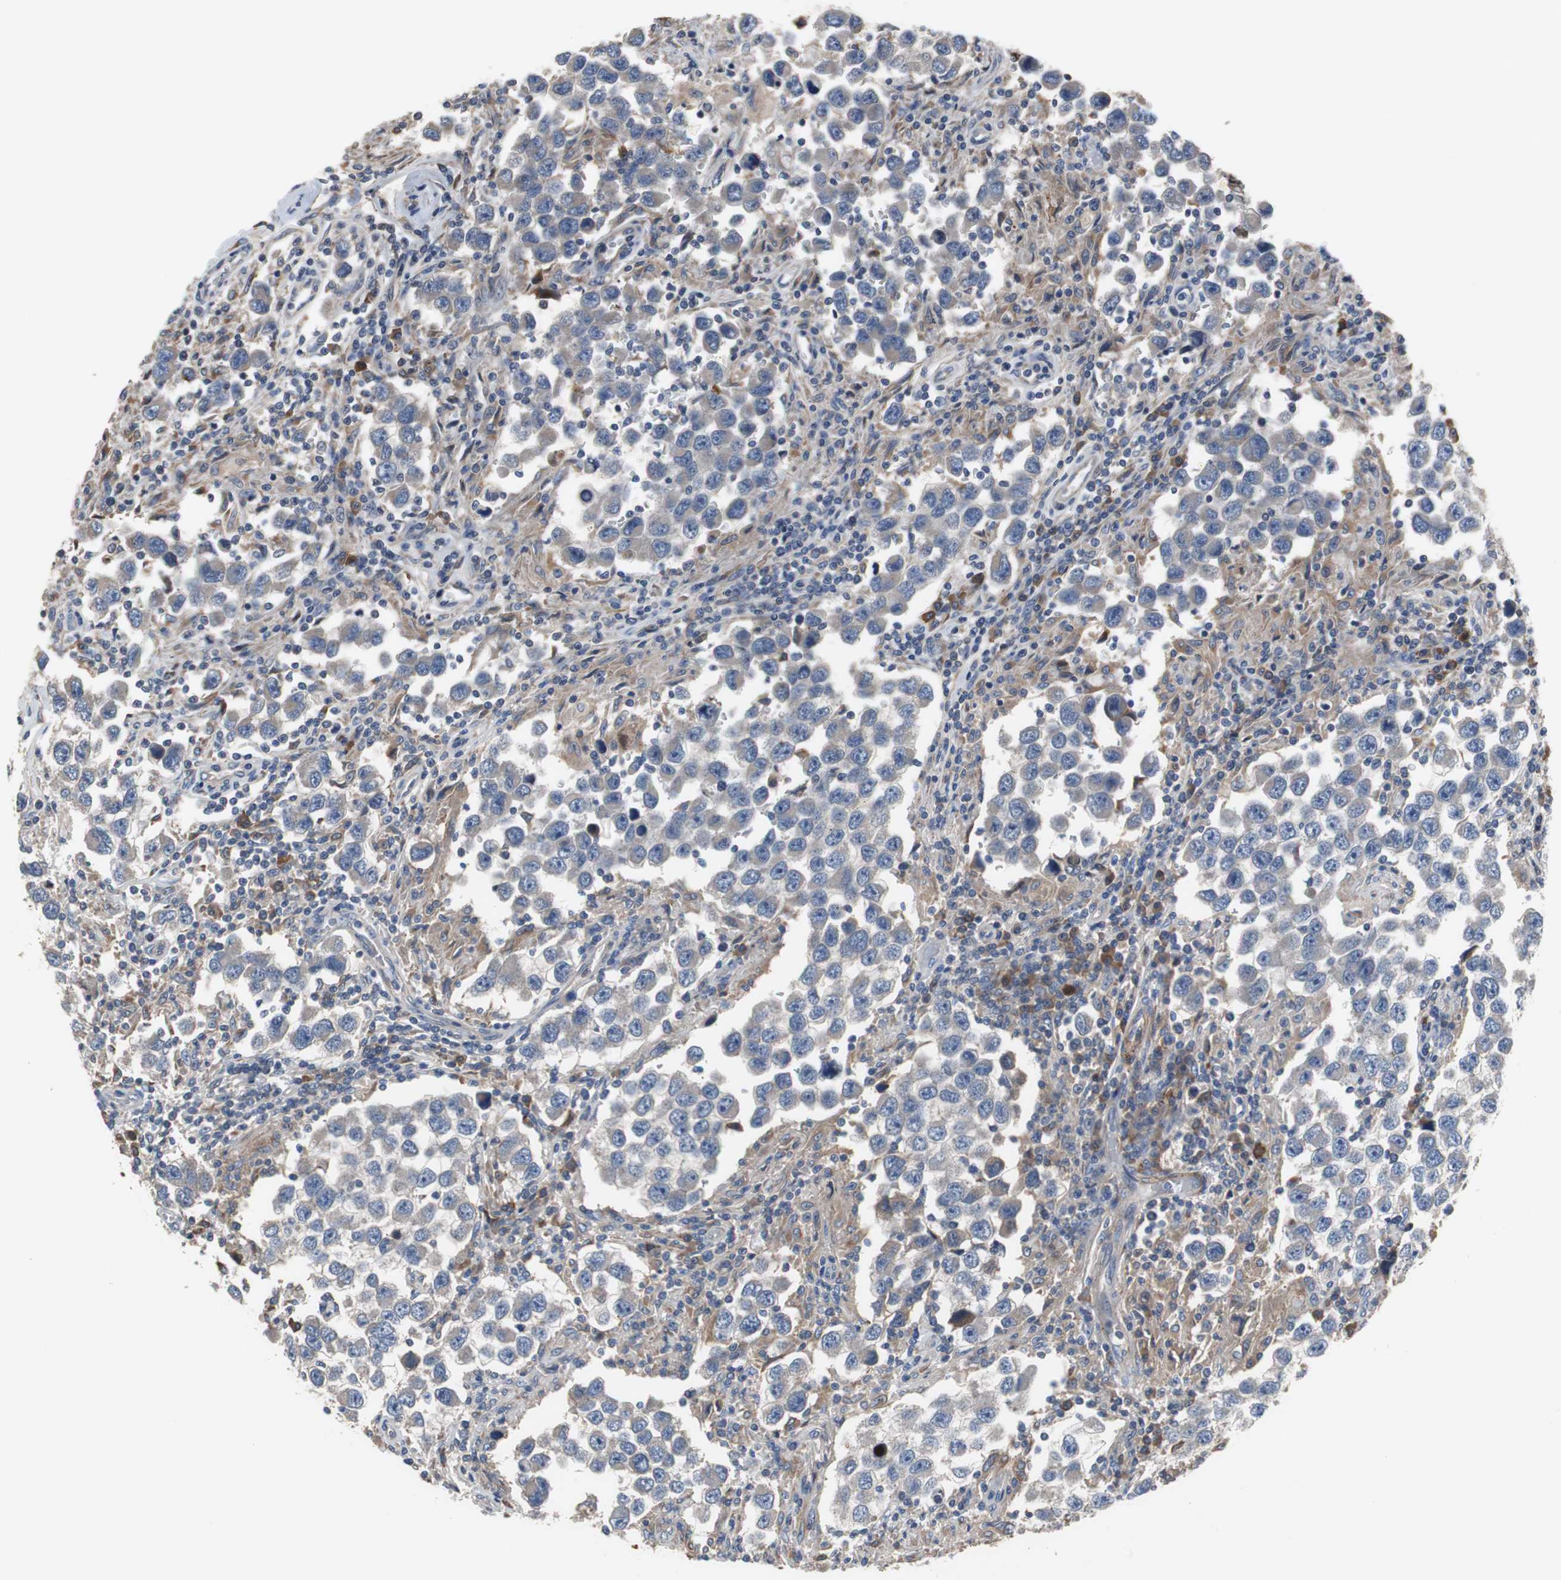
{"staining": {"intensity": "weak", "quantity": "25%-75%", "location": "cytoplasmic/membranous"}, "tissue": "testis cancer", "cell_type": "Tumor cells", "image_type": "cancer", "snomed": [{"axis": "morphology", "description": "Carcinoma, Embryonal, NOS"}, {"axis": "topography", "description": "Testis"}], "caption": "This image exhibits immunohistochemistry staining of human testis cancer, with low weak cytoplasmic/membranous positivity in approximately 25%-75% of tumor cells.", "gene": "SORT1", "patient": {"sex": "male", "age": 21}}